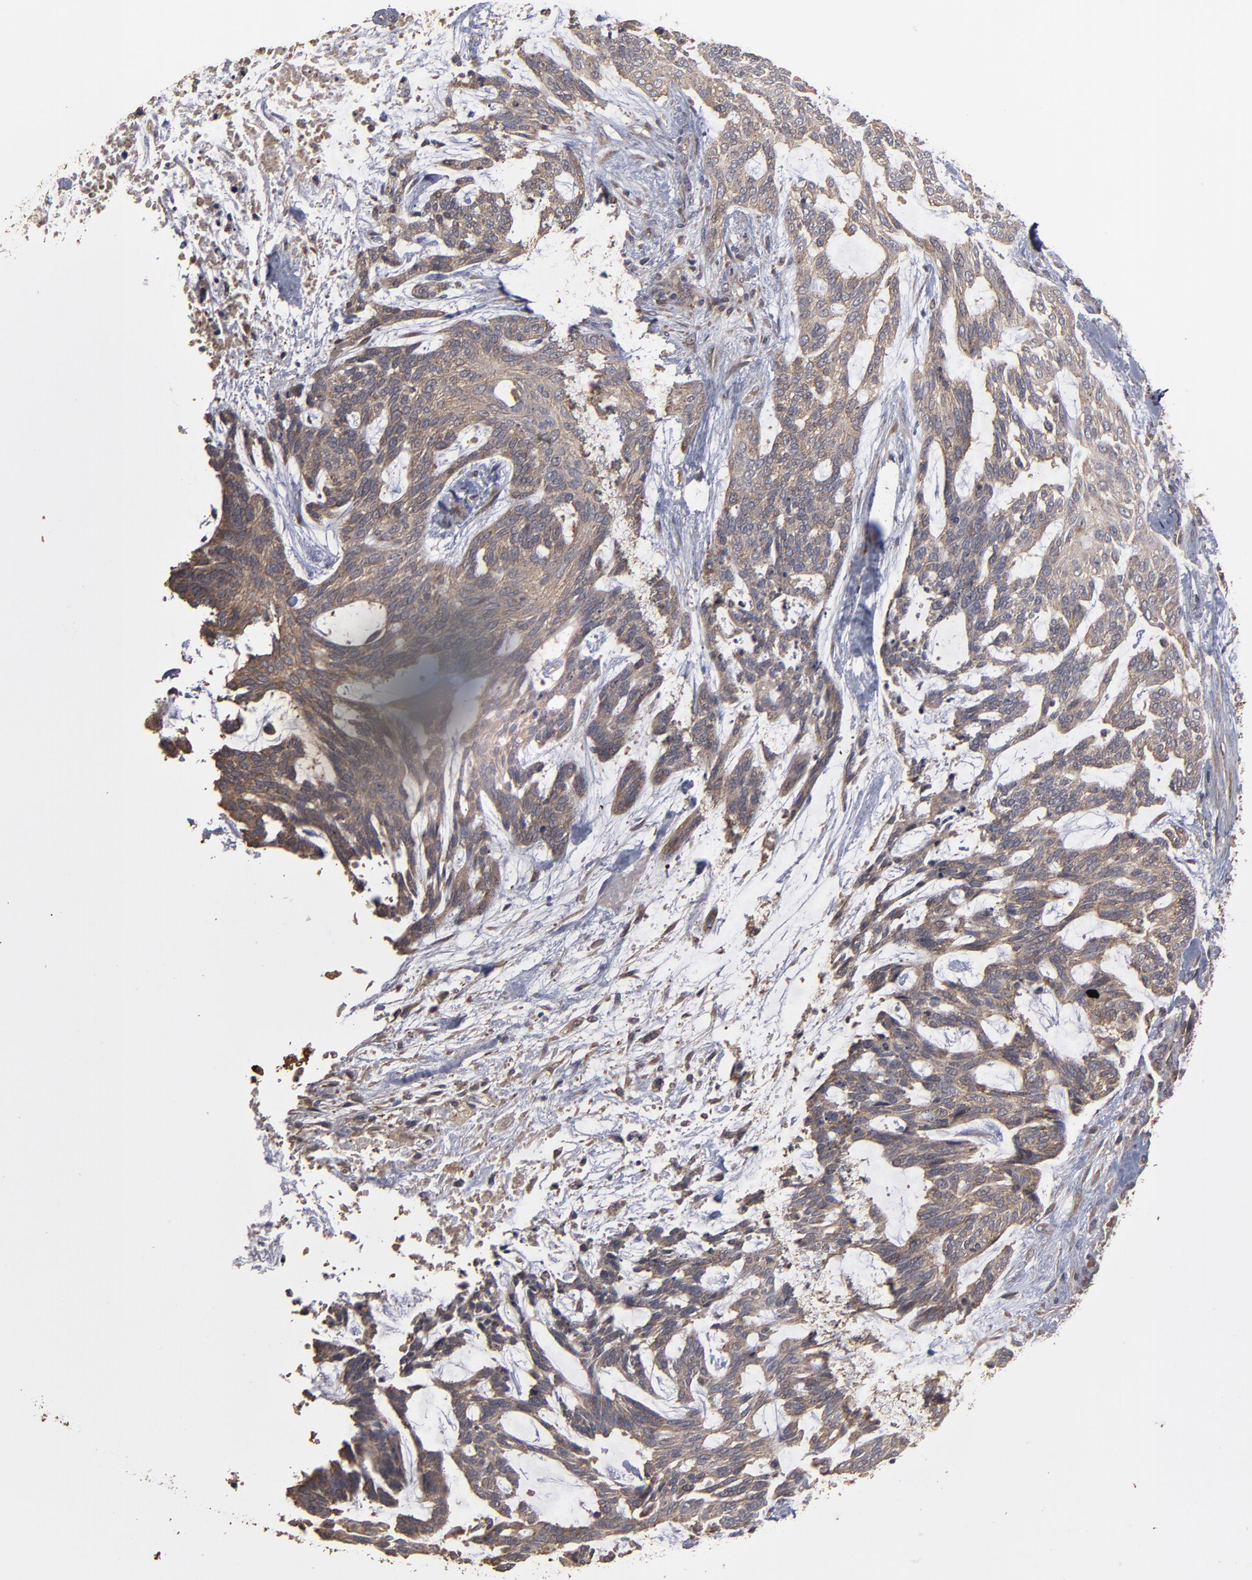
{"staining": {"intensity": "weak", "quantity": ">75%", "location": "cytoplasmic/membranous"}, "tissue": "skin cancer", "cell_type": "Tumor cells", "image_type": "cancer", "snomed": [{"axis": "morphology", "description": "Normal tissue, NOS"}, {"axis": "morphology", "description": "Basal cell carcinoma"}, {"axis": "topography", "description": "Skin"}], "caption": "The micrograph displays staining of skin cancer (basal cell carcinoma), revealing weak cytoplasmic/membranous protein staining (brown color) within tumor cells. Ihc stains the protein in brown and the nuclei are stained blue.", "gene": "MMP2", "patient": {"sex": "female", "age": 71}}